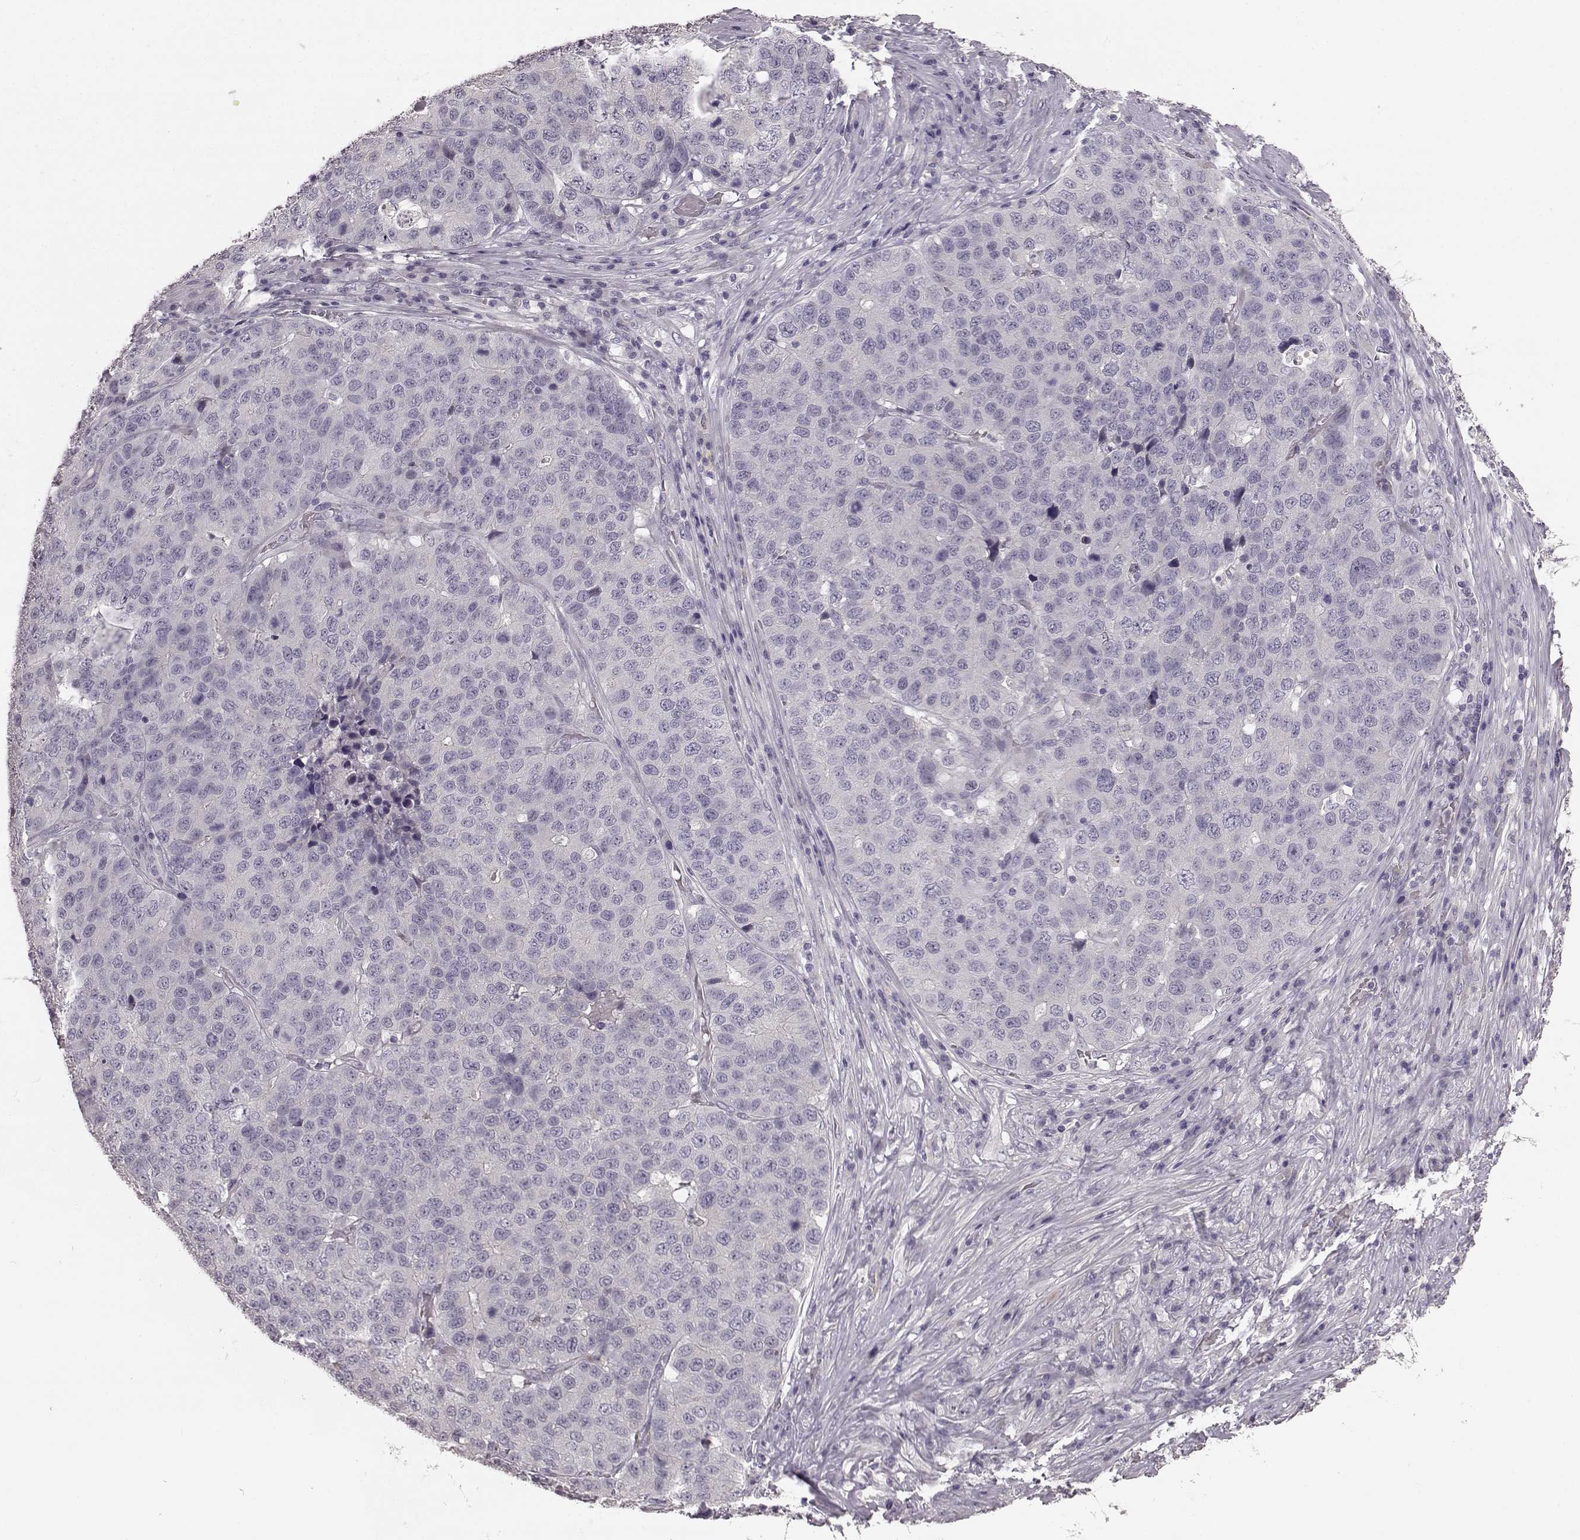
{"staining": {"intensity": "negative", "quantity": "none", "location": "none"}, "tissue": "stomach cancer", "cell_type": "Tumor cells", "image_type": "cancer", "snomed": [{"axis": "morphology", "description": "Adenocarcinoma, NOS"}, {"axis": "topography", "description": "Stomach"}], "caption": "Stomach adenocarcinoma was stained to show a protein in brown. There is no significant expression in tumor cells.", "gene": "GHR", "patient": {"sex": "male", "age": 71}}